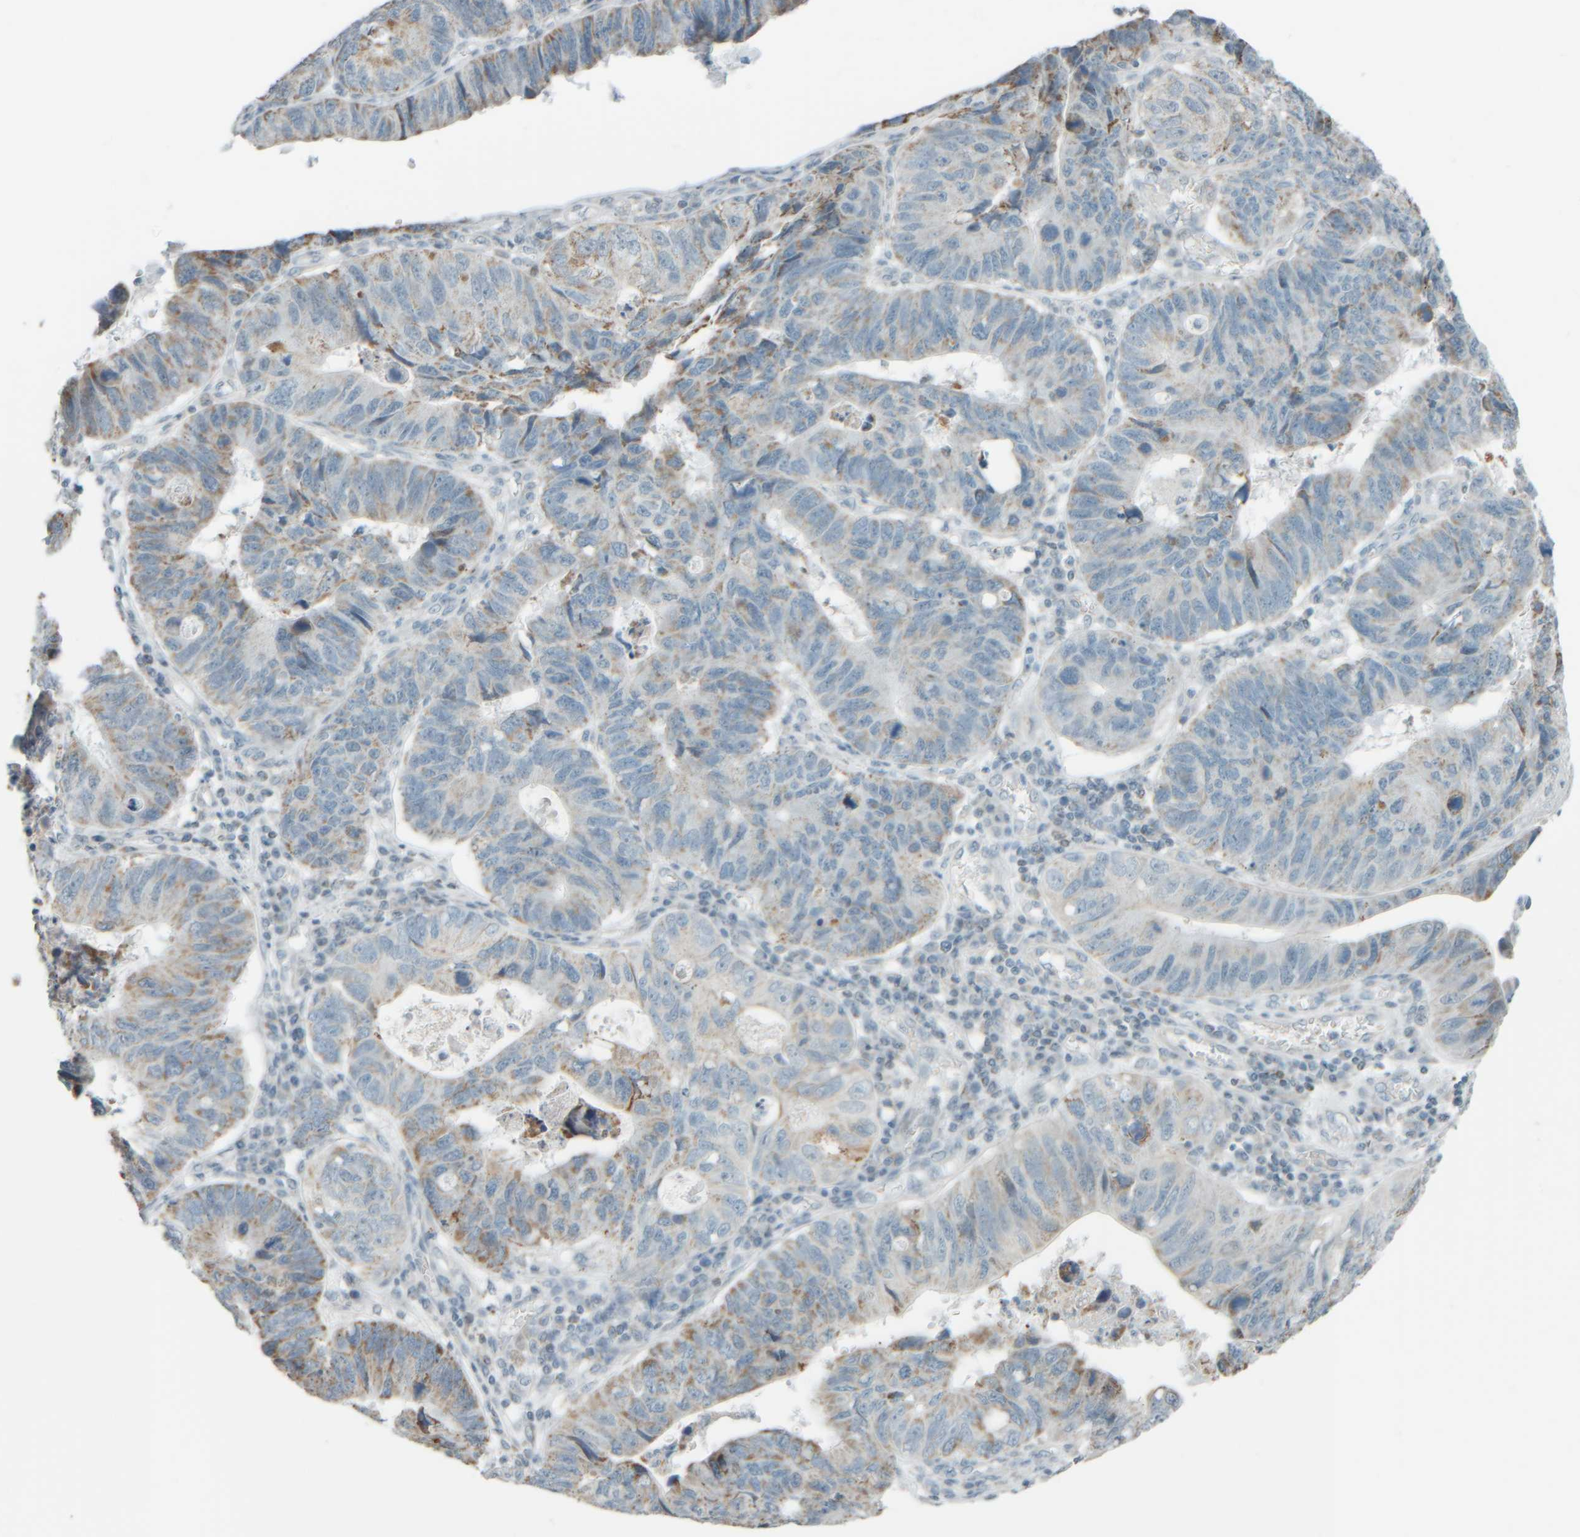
{"staining": {"intensity": "weak", "quantity": "25%-75%", "location": "cytoplasmic/membranous"}, "tissue": "stomach cancer", "cell_type": "Tumor cells", "image_type": "cancer", "snomed": [{"axis": "morphology", "description": "Adenocarcinoma, NOS"}, {"axis": "topography", "description": "Stomach"}], "caption": "Protein expression analysis of human adenocarcinoma (stomach) reveals weak cytoplasmic/membranous staining in approximately 25%-75% of tumor cells. (DAB IHC with brightfield microscopy, high magnification).", "gene": "PTGES3L-AARSD1", "patient": {"sex": "male", "age": 59}}